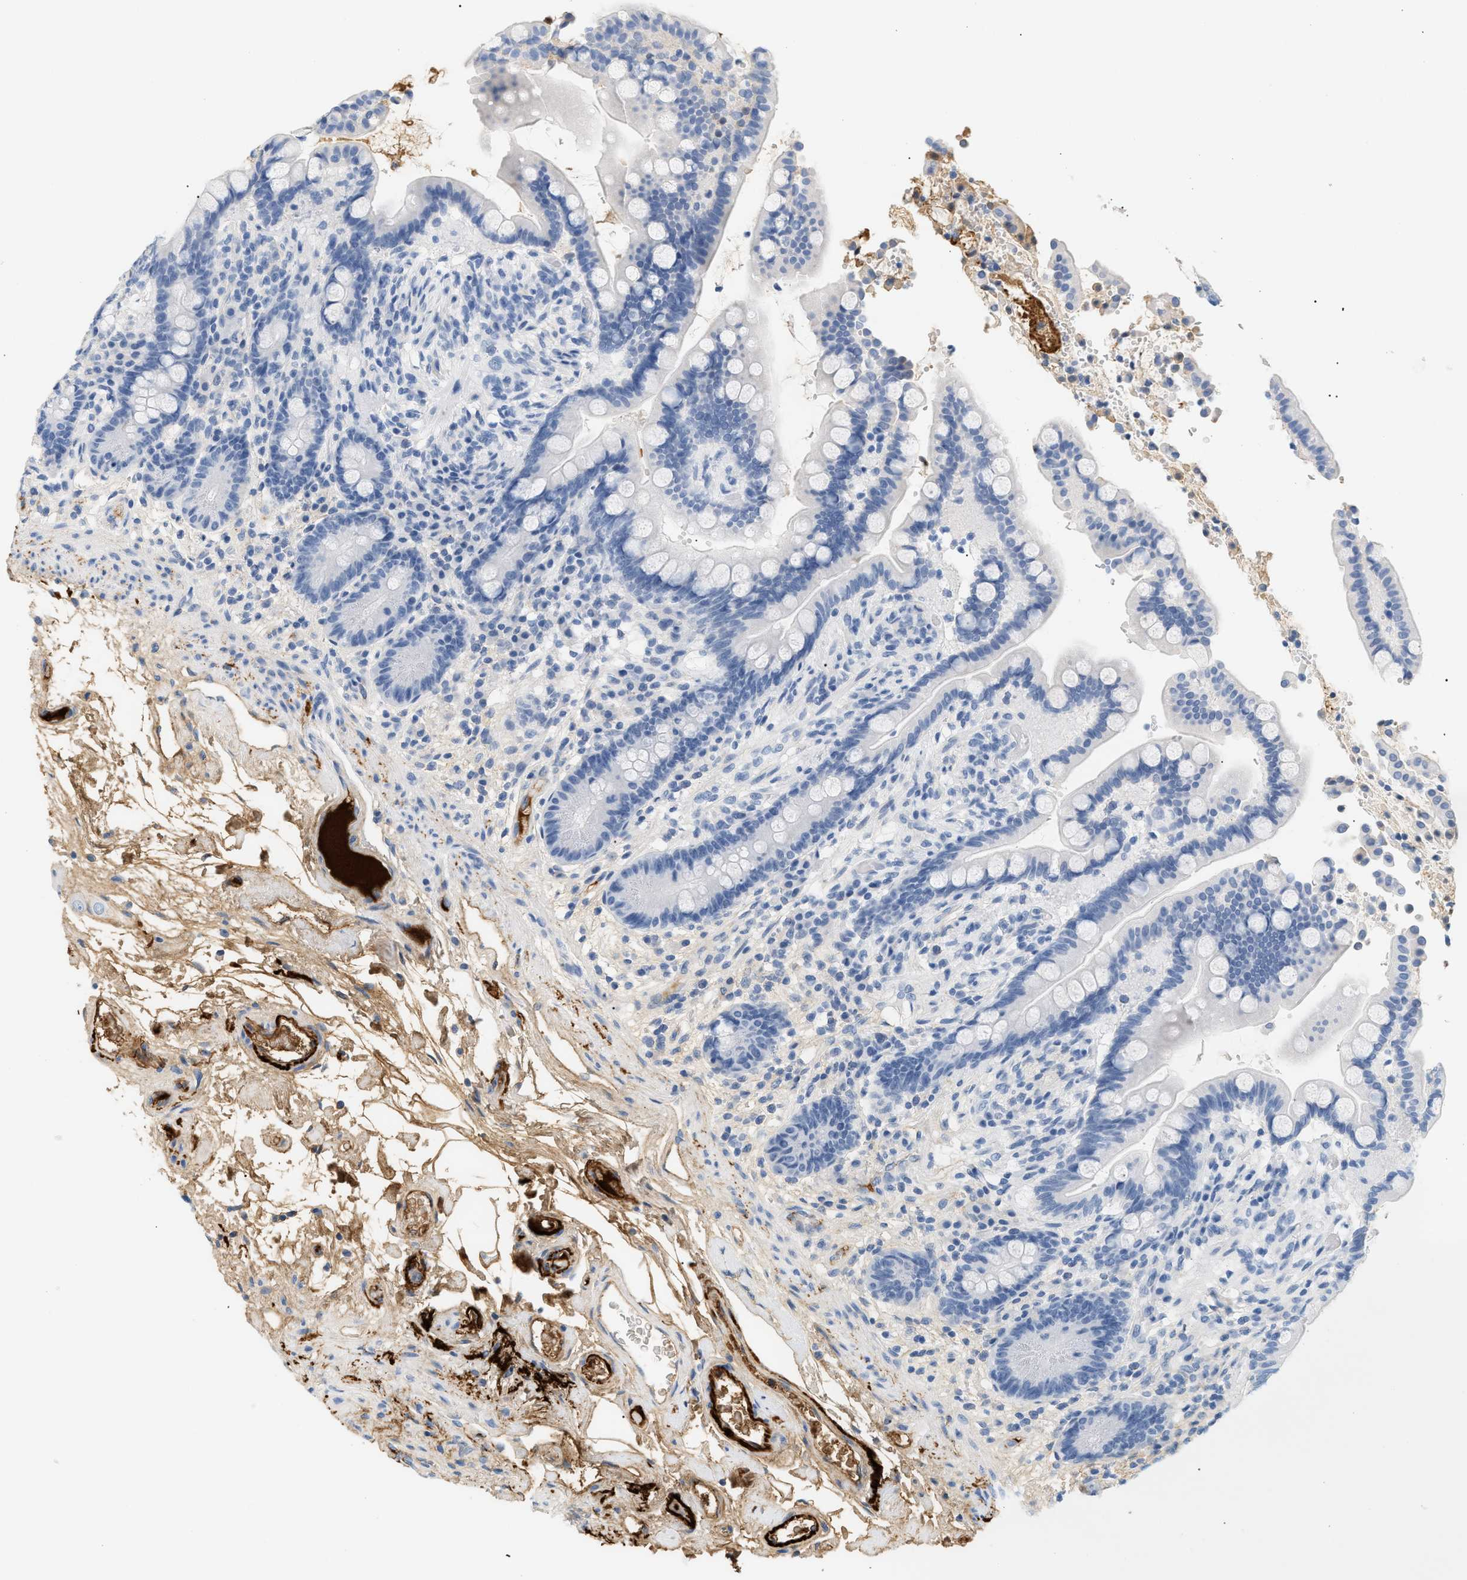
{"staining": {"intensity": "weak", "quantity": ">75%", "location": "cytoplasmic/membranous"}, "tissue": "colon", "cell_type": "Endothelial cells", "image_type": "normal", "snomed": [{"axis": "morphology", "description": "Normal tissue, NOS"}, {"axis": "topography", "description": "Colon"}], "caption": "This image displays IHC staining of unremarkable colon, with low weak cytoplasmic/membranous positivity in approximately >75% of endothelial cells.", "gene": "CFH", "patient": {"sex": "male", "age": 73}}